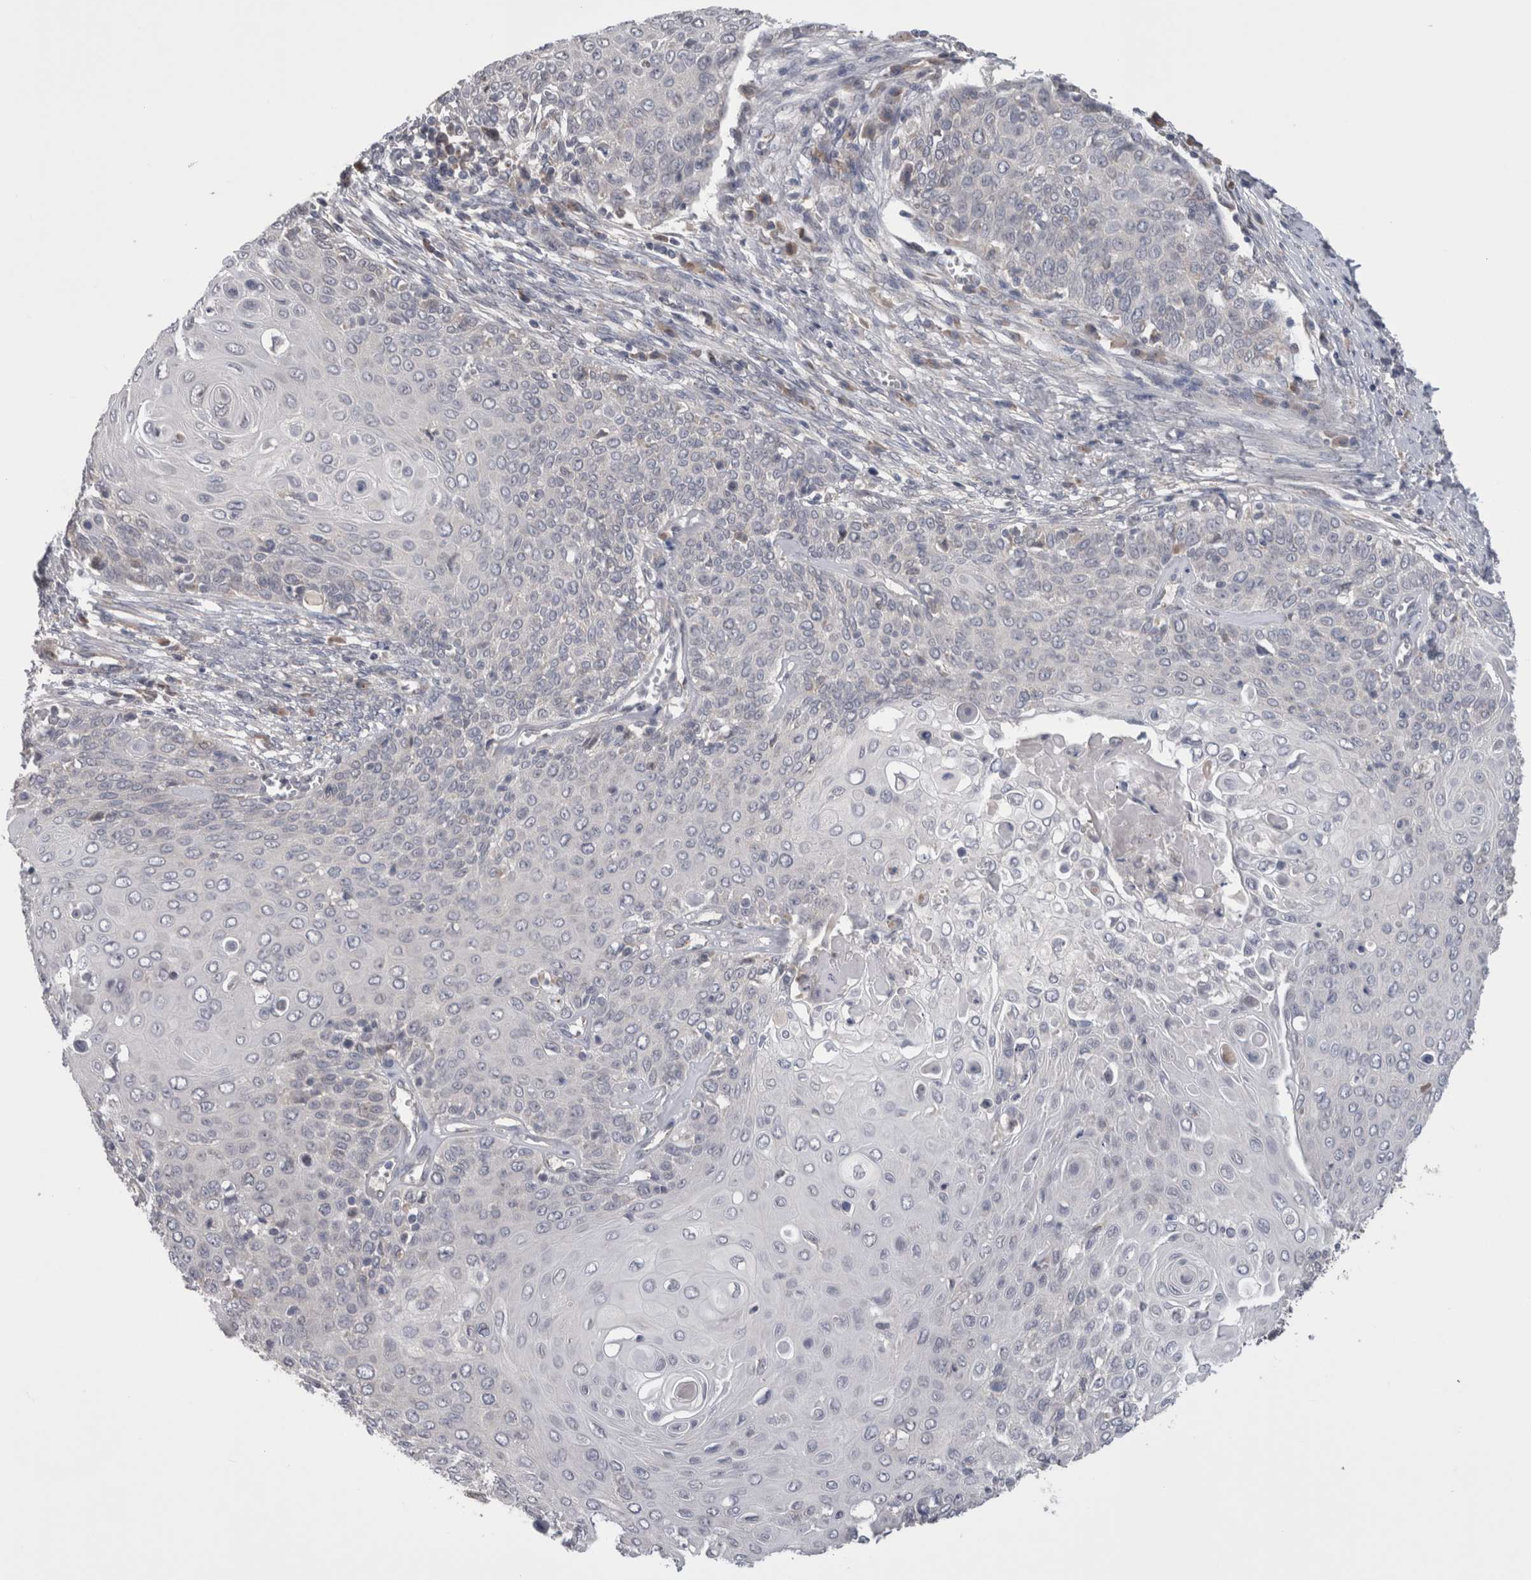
{"staining": {"intensity": "negative", "quantity": "none", "location": "none"}, "tissue": "cervical cancer", "cell_type": "Tumor cells", "image_type": "cancer", "snomed": [{"axis": "morphology", "description": "Squamous cell carcinoma, NOS"}, {"axis": "topography", "description": "Cervix"}], "caption": "Protein analysis of cervical cancer (squamous cell carcinoma) displays no significant expression in tumor cells.", "gene": "DCTN6", "patient": {"sex": "female", "age": 39}}